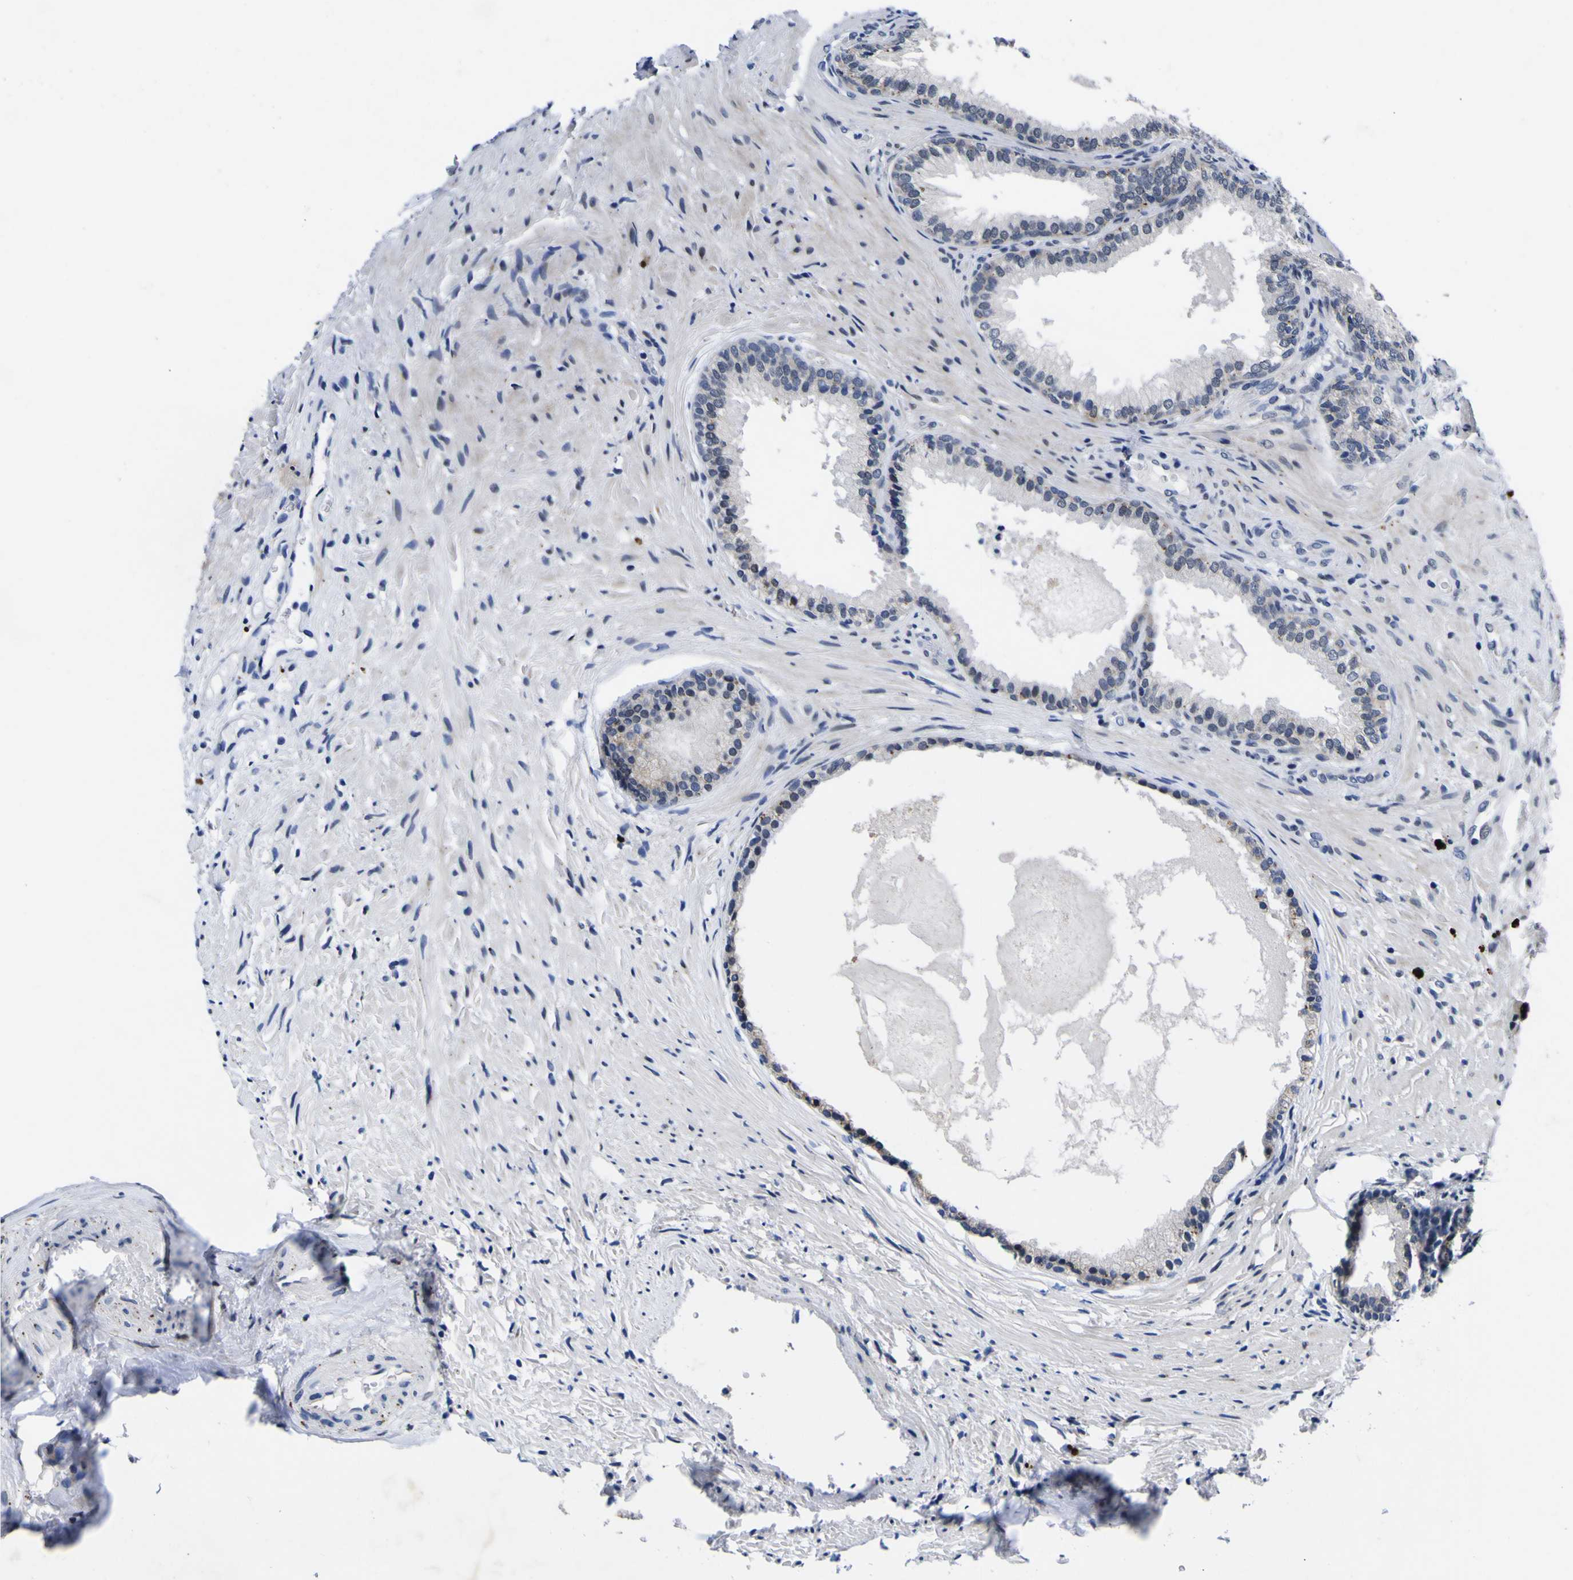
{"staining": {"intensity": "moderate", "quantity": "25%-75%", "location": "cytoplasmic/membranous"}, "tissue": "prostate", "cell_type": "Glandular cells", "image_type": "normal", "snomed": [{"axis": "morphology", "description": "Normal tissue, NOS"}, {"axis": "topography", "description": "Prostate"}], "caption": "Immunohistochemical staining of unremarkable prostate exhibits 25%-75% levels of moderate cytoplasmic/membranous protein positivity in approximately 25%-75% of glandular cells.", "gene": "IGFLR1", "patient": {"sex": "male", "age": 76}}